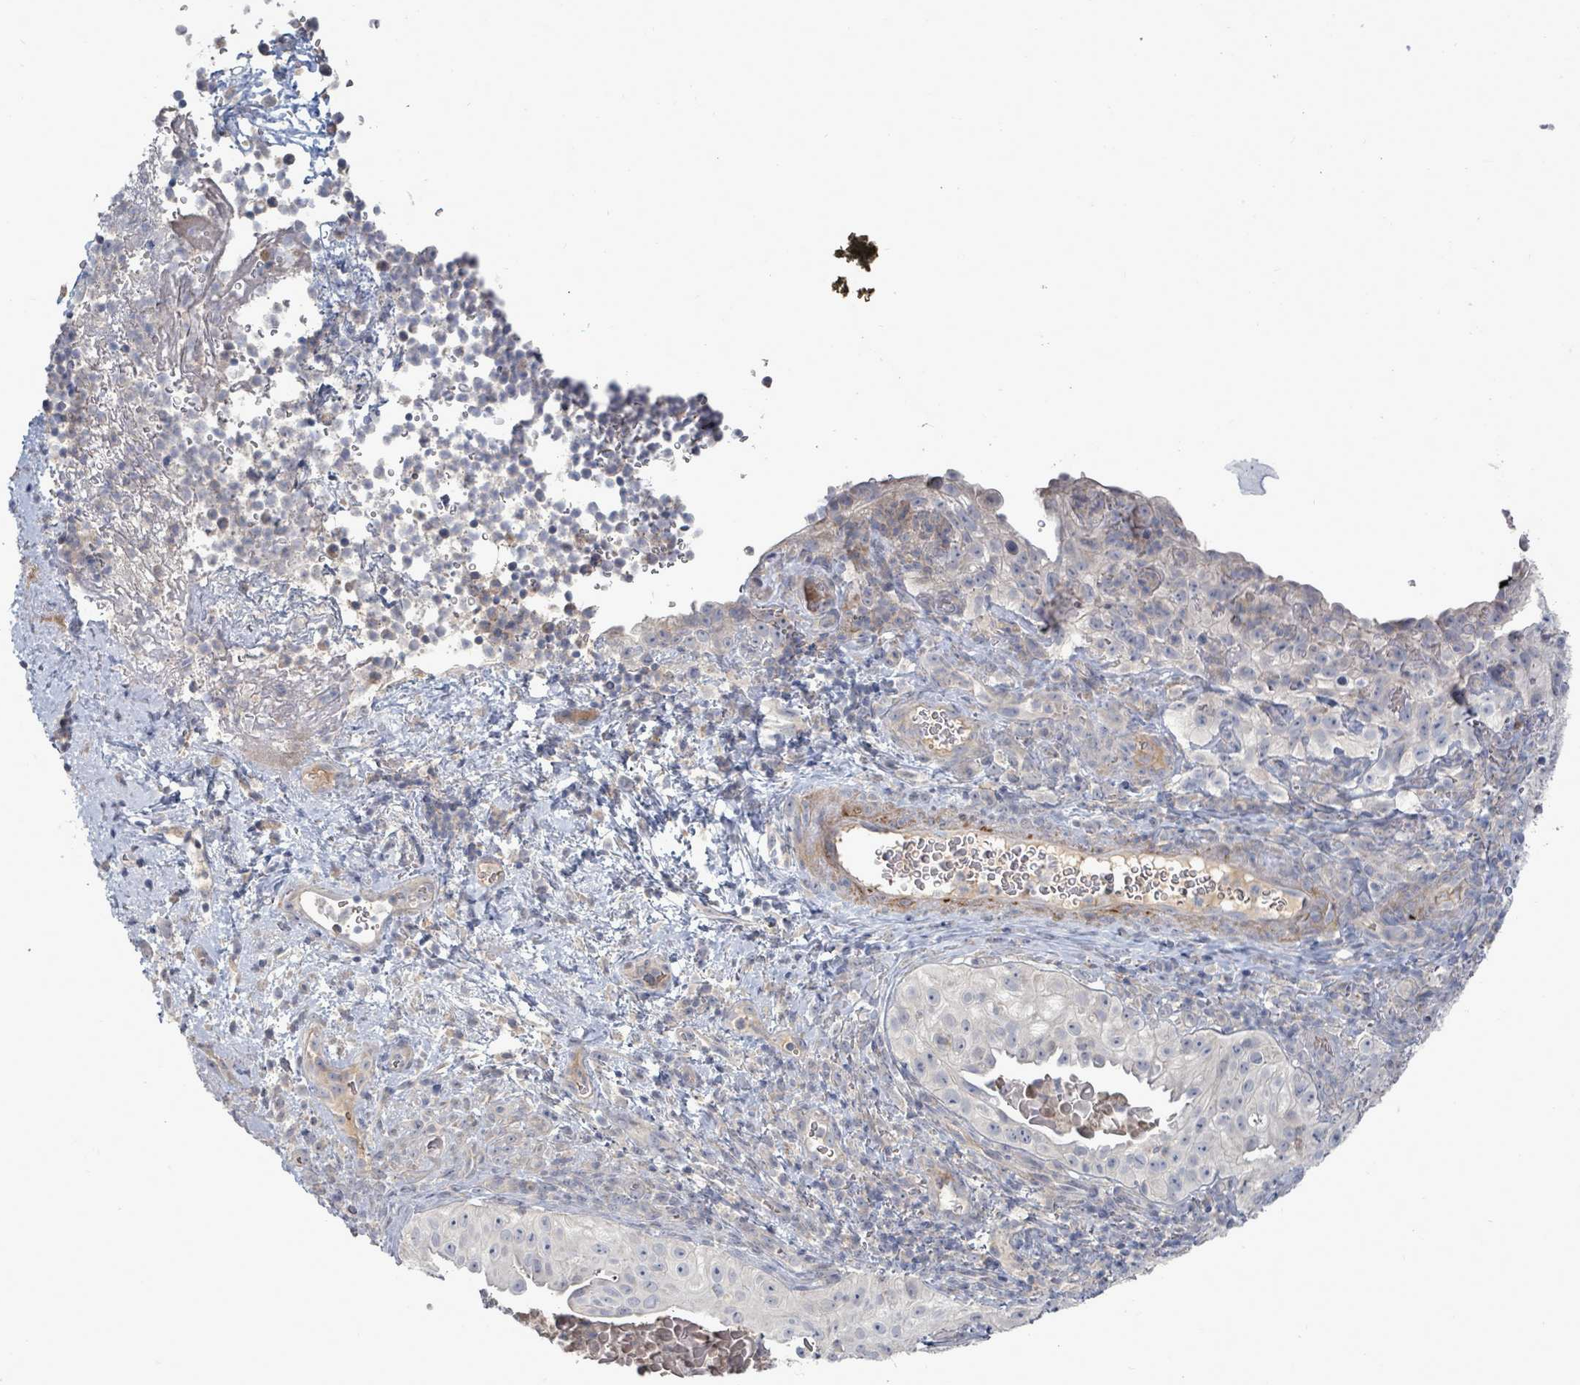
{"staining": {"intensity": "negative", "quantity": "none", "location": "none"}, "tissue": "cervical cancer", "cell_type": "Tumor cells", "image_type": "cancer", "snomed": [{"axis": "morphology", "description": "Squamous cell carcinoma, NOS"}, {"axis": "topography", "description": "Cervix"}], "caption": "IHC of human cervical cancer reveals no positivity in tumor cells.", "gene": "ARGFX", "patient": {"sex": "female", "age": 52}}